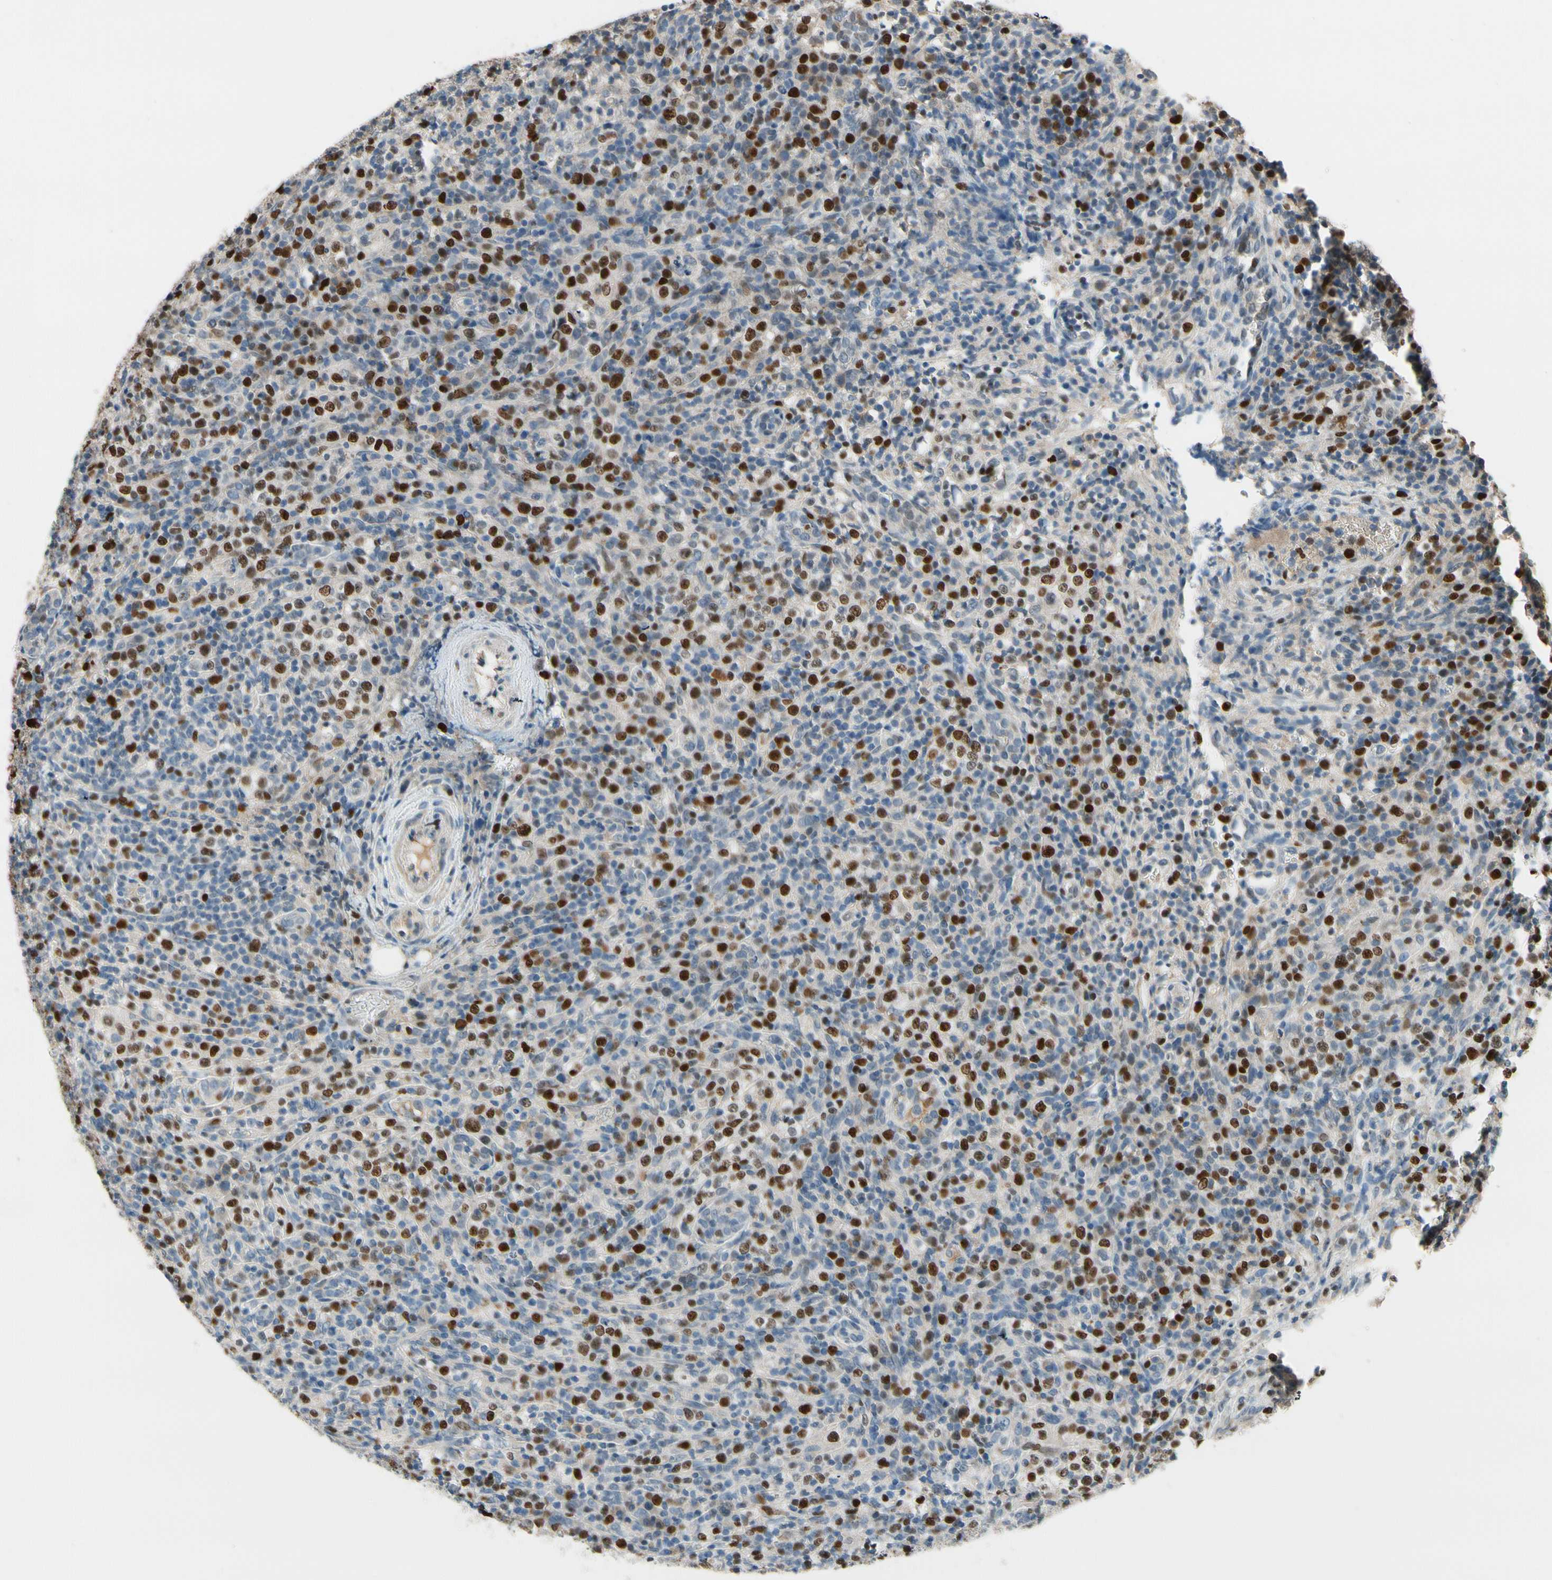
{"staining": {"intensity": "strong", "quantity": "25%-75%", "location": "nuclear"}, "tissue": "lymphoma", "cell_type": "Tumor cells", "image_type": "cancer", "snomed": [{"axis": "morphology", "description": "Malignant lymphoma, non-Hodgkin's type, High grade"}, {"axis": "topography", "description": "Lymph node"}], "caption": "Immunohistochemical staining of lymphoma reveals high levels of strong nuclear expression in approximately 25%-75% of tumor cells. (brown staining indicates protein expression, while blue staining denotes nuclei).", "gene": "ZKSCAN4", "patient": {"sex": "female", "age": 76}}